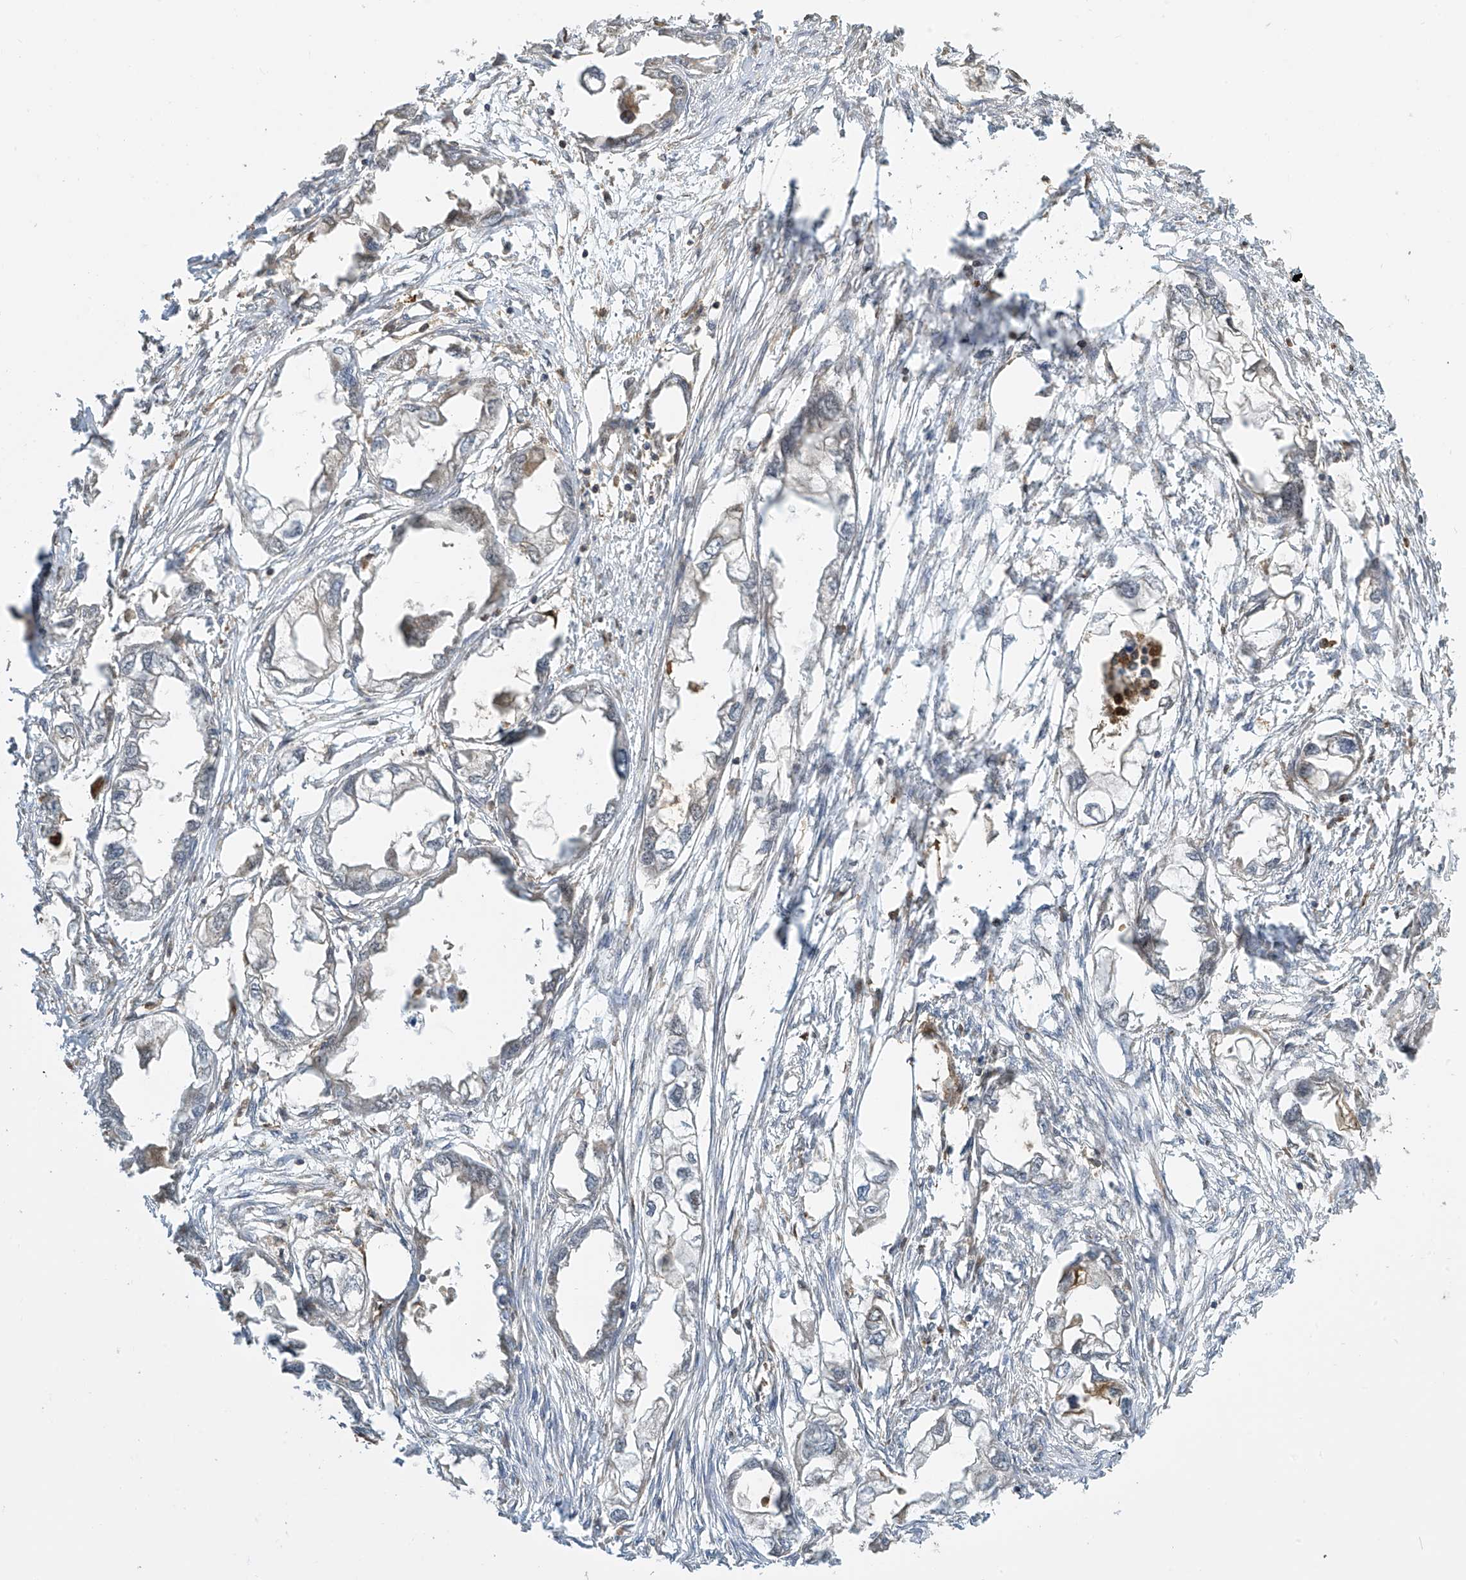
{"staining": {"intensity": "negative", "quantity": "none", "location": "none"}, "tissue": "endometrial cancer", "cell_type": "Tumor cells", "image_type": "cancer", "snomed": [{"axis": "morphology", "description": "Adenocarcinoma, NOS"}, {"axis": "morphology", "description": "Adenocarcinoma, metastatic, NOS"}, {"axis": "topography", "description": "Adipose tissue"}, {"axis": "topography", "description": "Endometrium"}], "caption": "This is an IHC photomicrograph of human metastatic adenocarcinoma (endometrial). There is no staining in tumor cells.", "gene": "ATAD2B", "patient": {"sex": "female", "age": 67}}